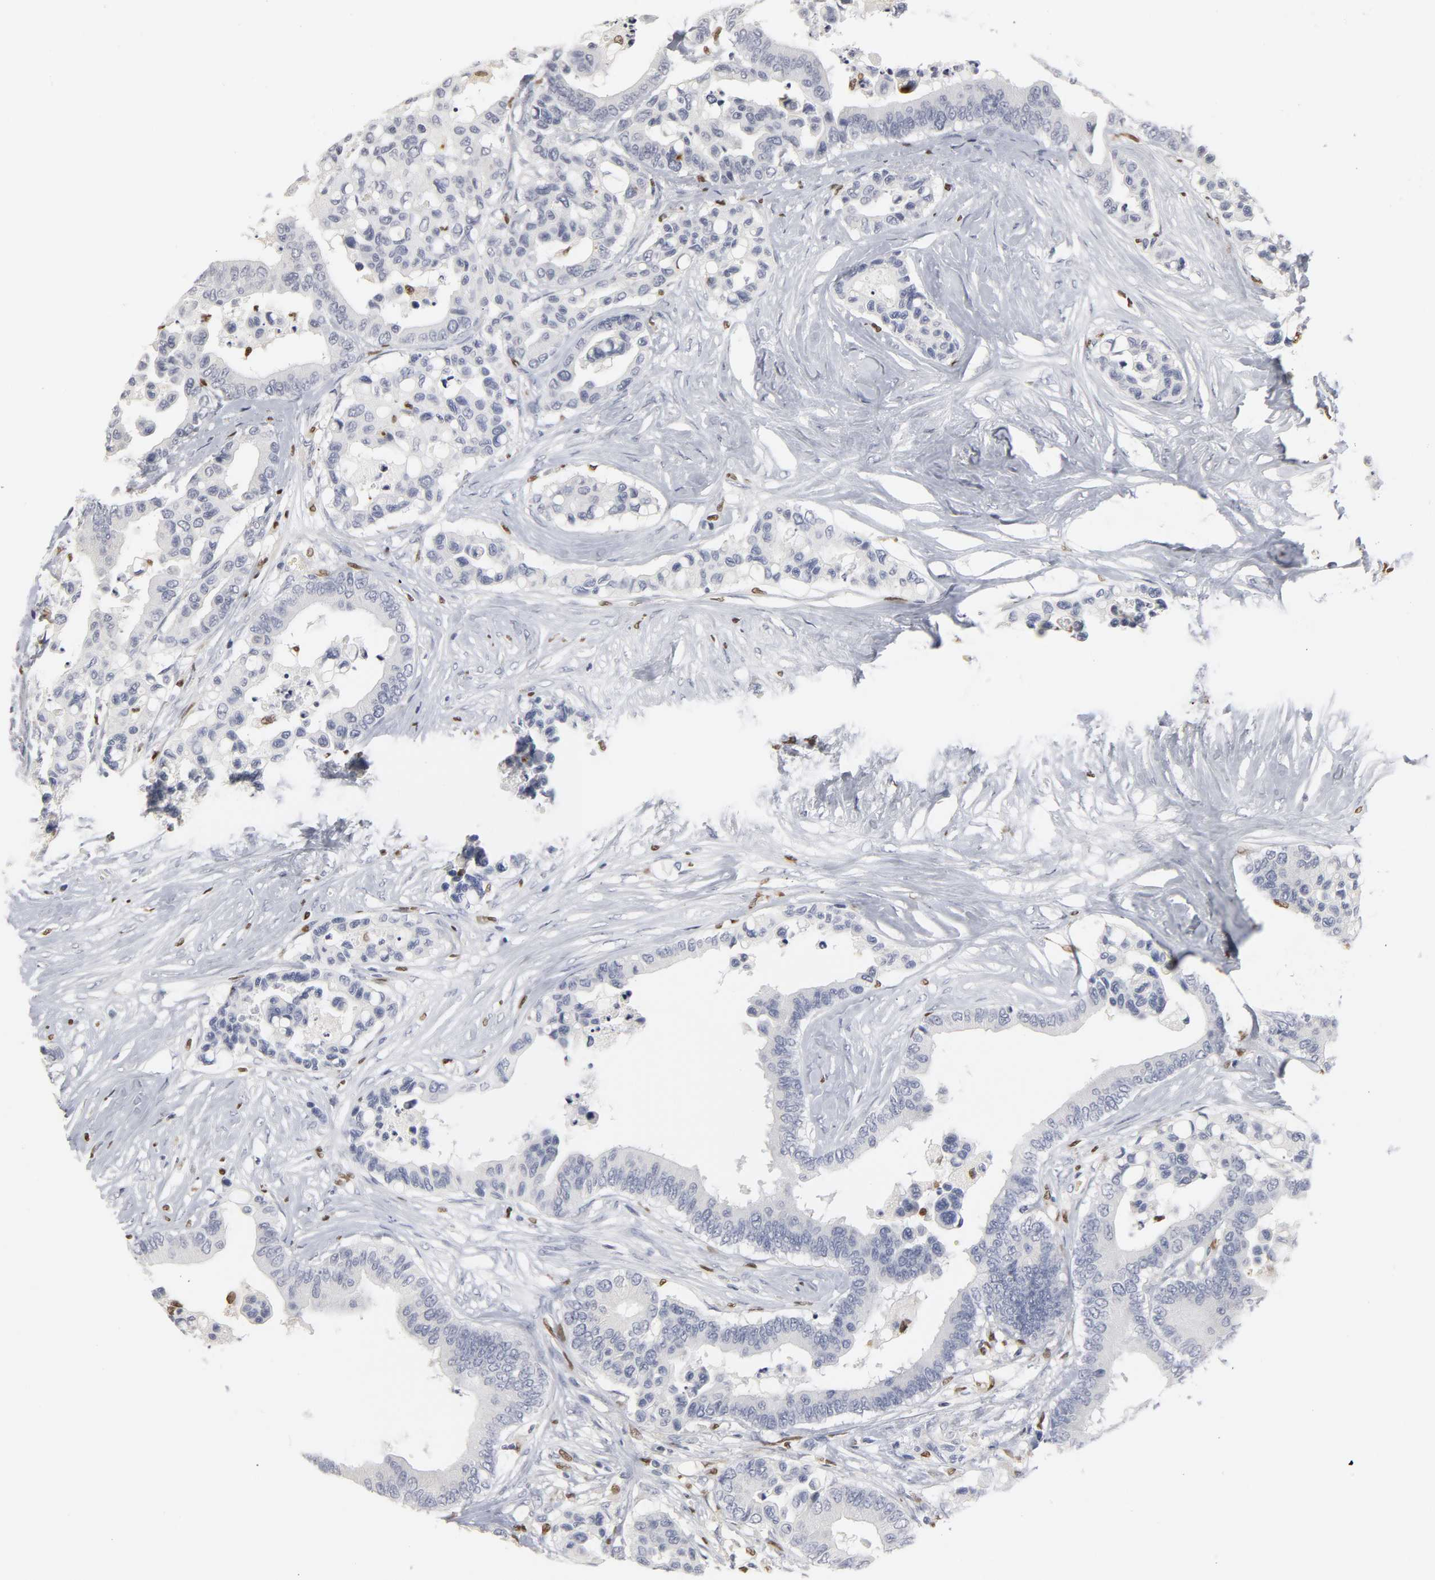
{"staining": {"intensity": "negative", "quantity": "none", "location": "none"}, "tissue": "colorectal cancer", "cell_type": "Tumor cells", "image_type": "cancer", "snomed": [{"axis": "morphology", "description": "Adenocarcinoma, NOS"}, {"axis": "topography", "description": "Colon"}], "caption": "Colorectal cancer was stained to show a protein in brown. There is no significant staining in tumor cells.", "gene": "SPI1", "patient": {"sex": "male", "age": 82}}